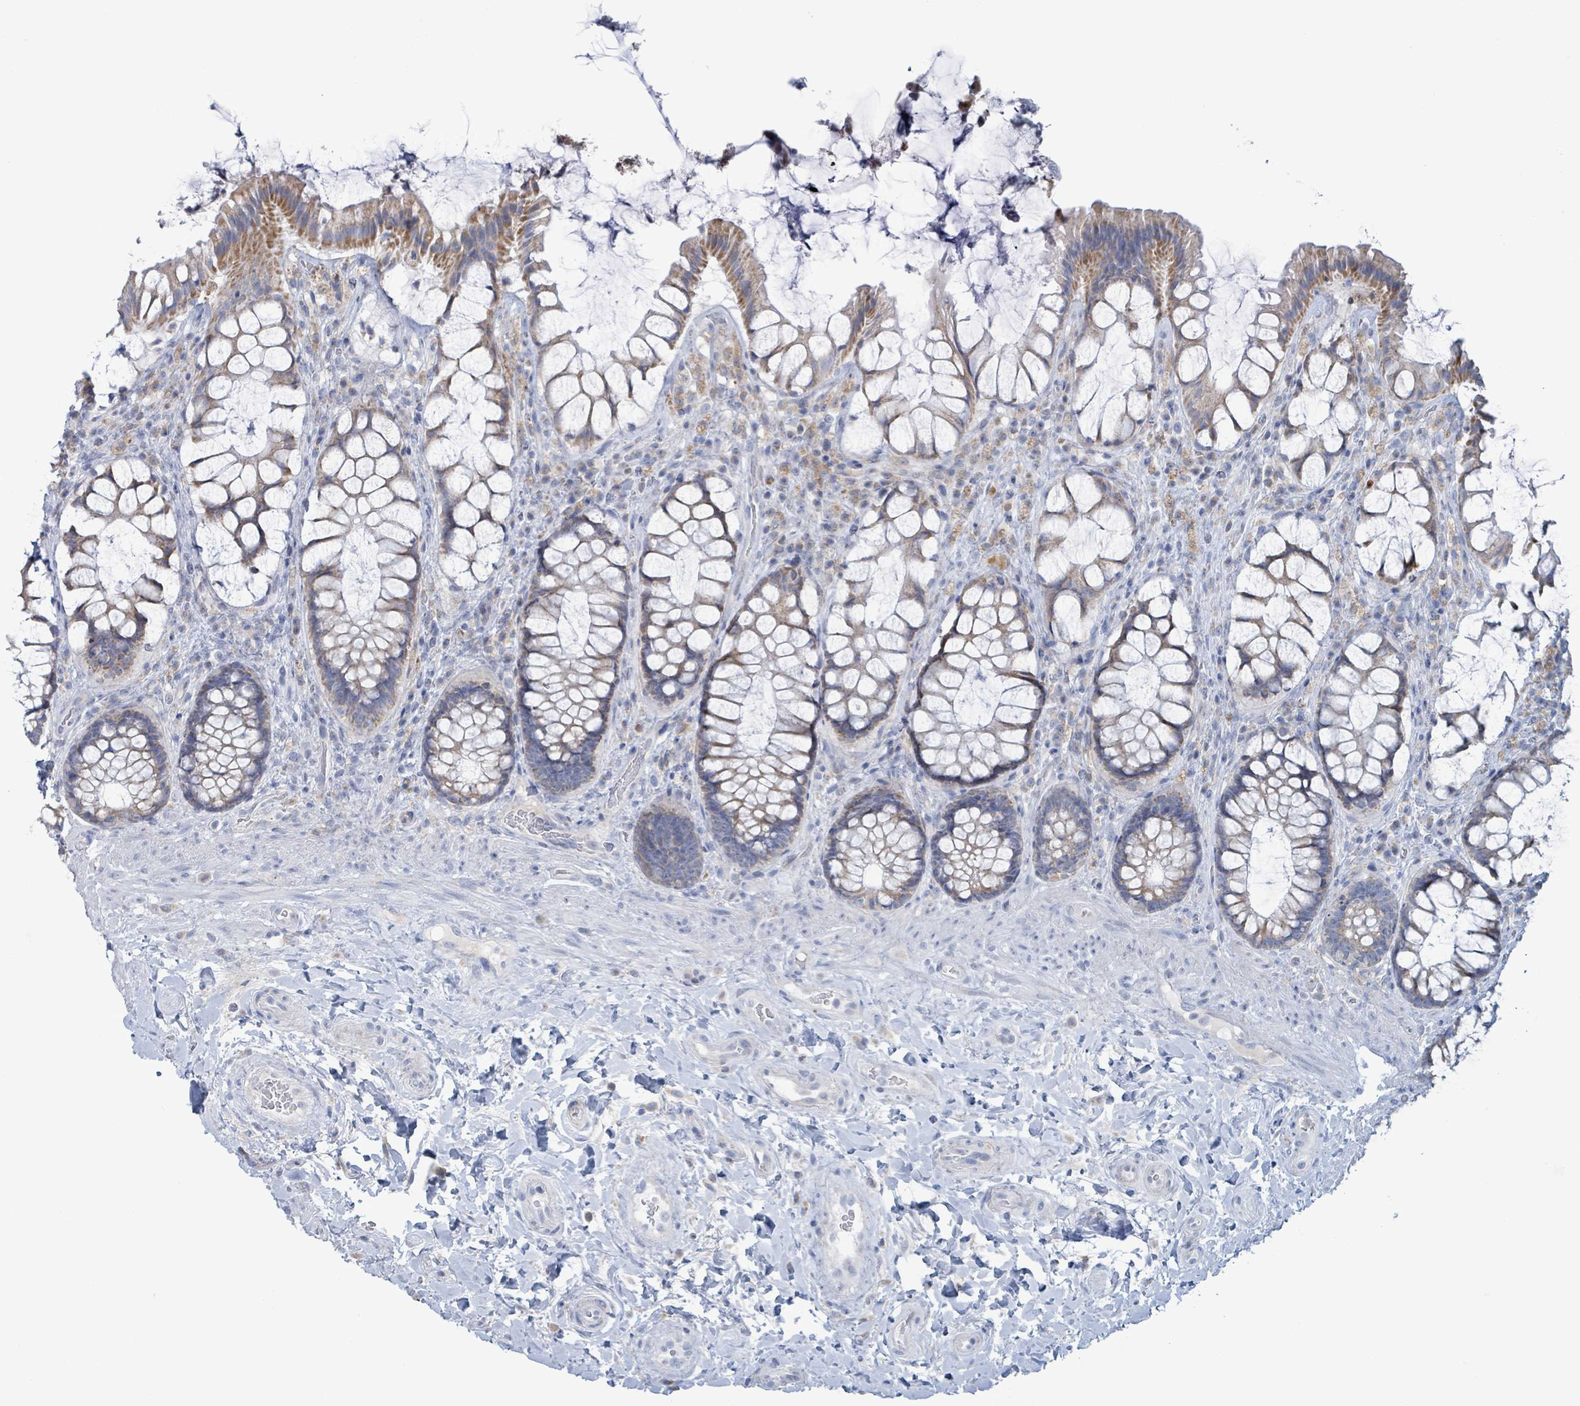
{"staining": {"intensity": "weak", "quantity": "25%-75%", "location": "cytoplasmic/membranous"}, "tissue": "rectum", "cell_type": "Glandular cells", "image_type": "normal", "snomed": [{"axis": "morphology", "description": "Normal tissue, NOS"}, {"axis": "topography", "description": "Rectum"}], "caption": "Human rectum stained for a protein (brown) demonstrates weak cytoplasmic/membranous positive expression in about 25%-75% of glandular cells.", "gene": "AKR1C4", "patient": {"sex": "female", "age": 58}}